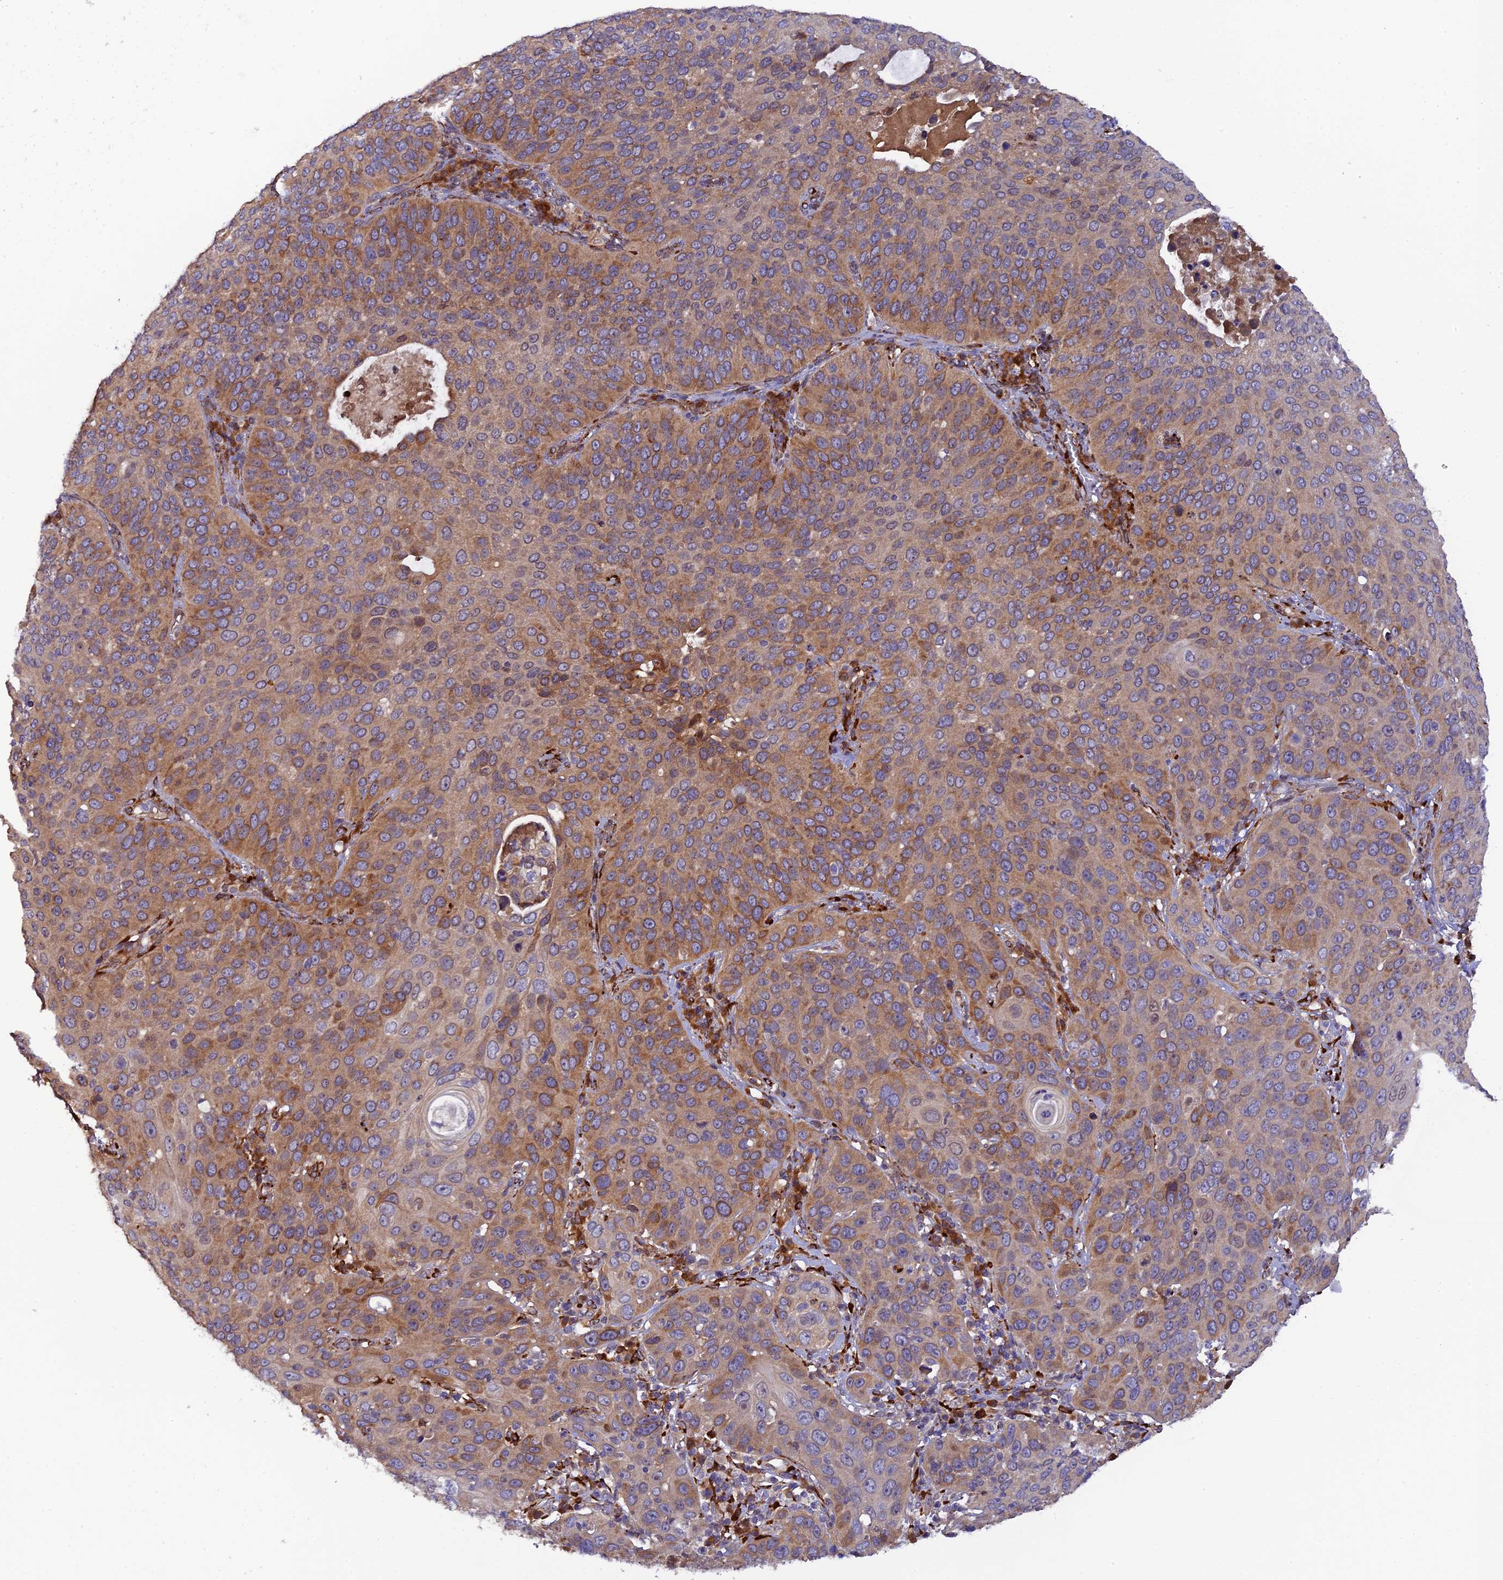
{"staining": {"intensity": "moderate", "quantity": ">75%", "location": "cytoplasmic/membranous"}, "tissue": "cervical cancer", "cell_type": "Tumor cells", "image_type": "cancer", "snomed": [{"axis": "morphology", "description": "Squamous cell carcinoma, NOS"}, {"axis": "topography", "description": "Cervix"}], "caption": "There is medium levels of moderate cytoplasmic/membranous expression in tumor cells of cervical cancer (squamous cell carcinoma), as demonstrated by immunohistochemical staining (brown color).", "gene": "P3H3", "patient": {"sex": "female", "age": 36}}